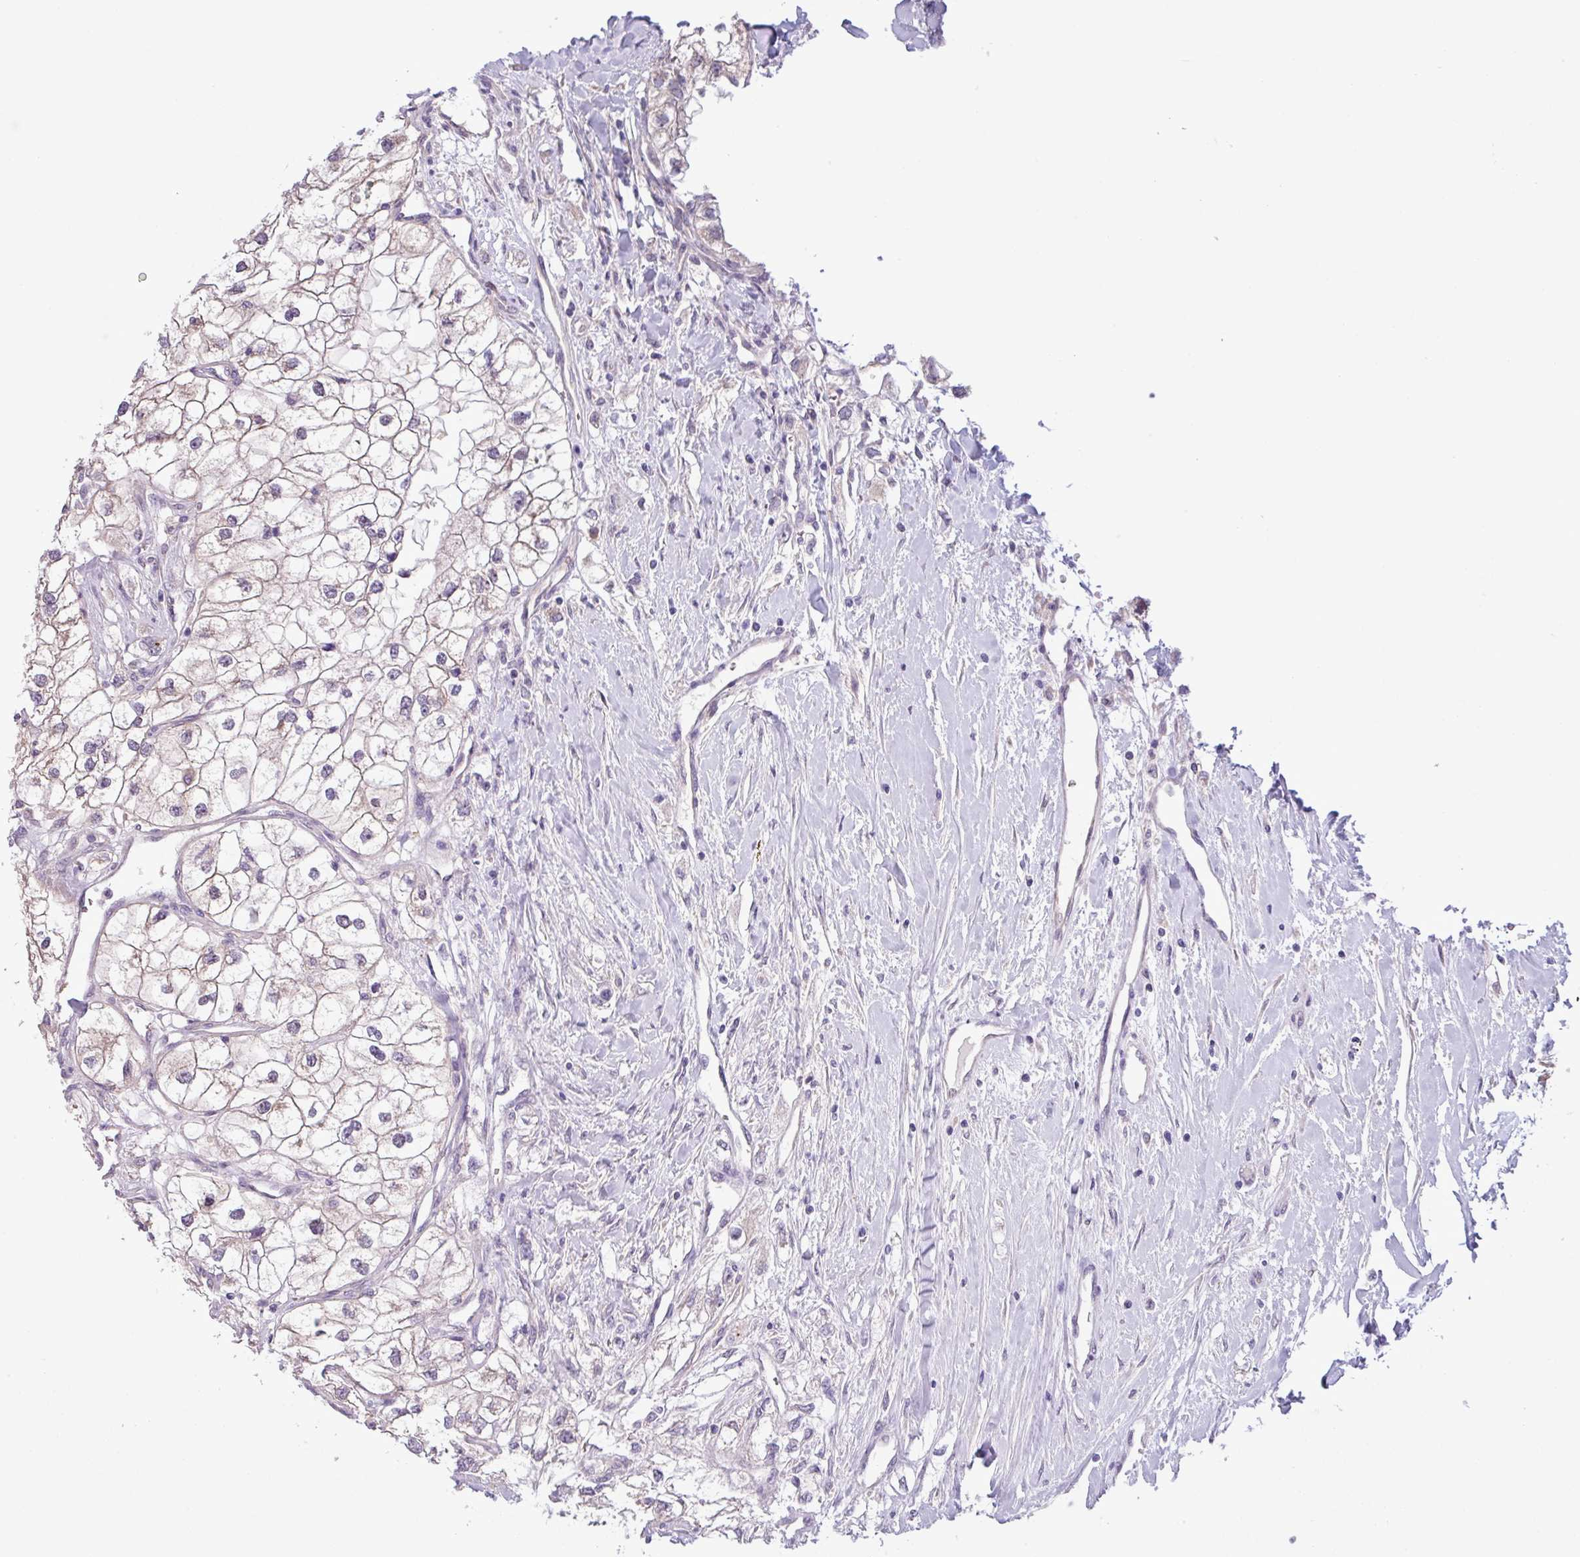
{"staining": {"intensity": "weak", "quantity": "<25%", "location": "cytoplasmic/membranous"}, "tissue": "renal cancer", "cell_type": "Tumor cells", "image_type": "cancer", "snomed": [{"axis": "morphology", "description": "Adenocarcinoma, NOS"}, {"axis": "topography", "description": "Kidney"}], "caption": "DAB immunohistochemical staining of human renal adenocarcinoma displays no significant staining in tumor cells.", "gene": "C20orf27", "patient": {"sex": "male", "age": 59}}